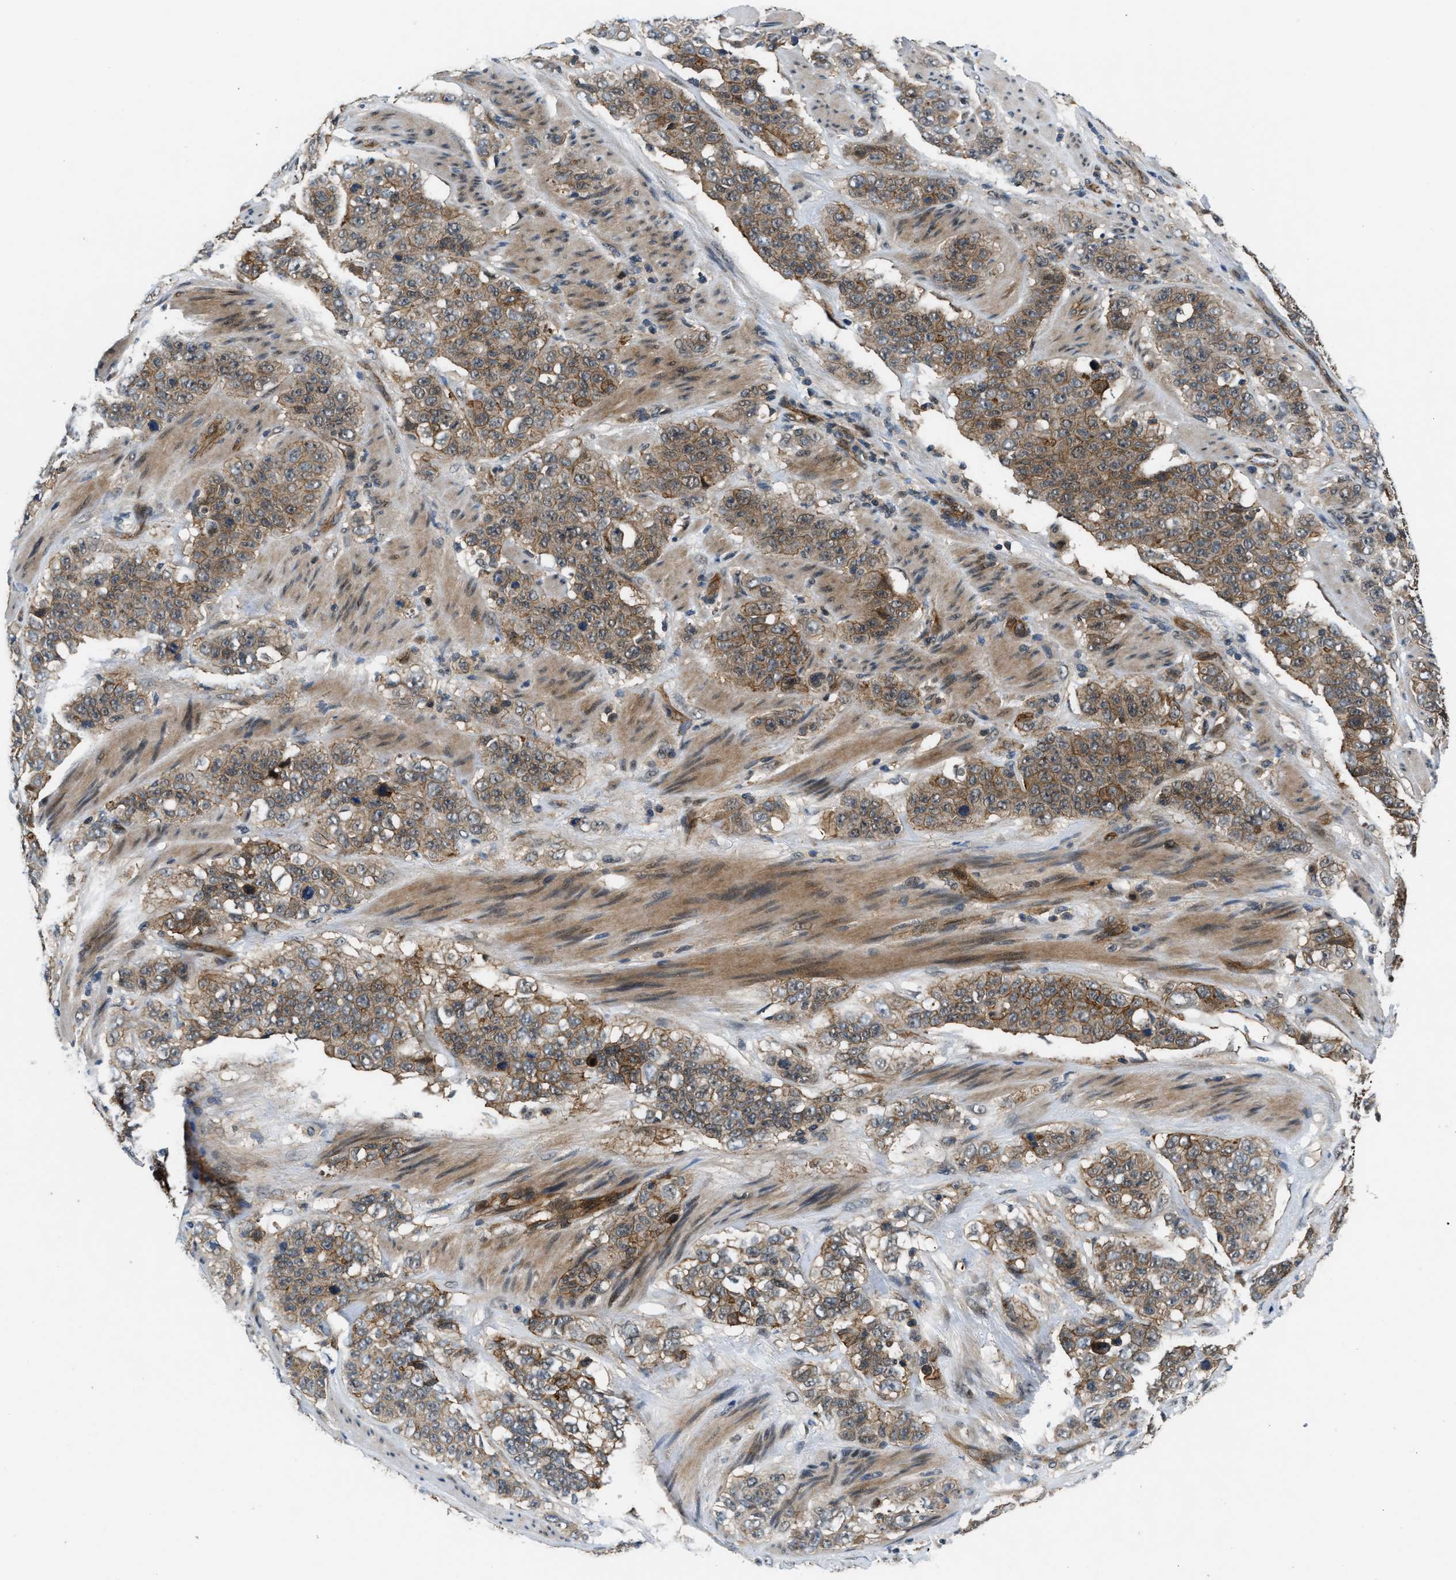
{"staining": {"intensity": "weak", "quantity": ">75%", "location": "cytoplasmic/membranous"}, "tissue": "stomach cancer", "cell_type": "Tumor cells", "image_type": "cancer", "snomed": [{"axis": "morphology", "description": "Adenocarcinoma, NOS"}, {"axis": "topography", "description": "Stomach"}], "caption": "High-power microscopy captured an immunohistochemistry micrograph of adenocarcinoma (stomach), revealing weak cytoplasmic/membranous expression in approximately >75% of tumor cells. The staining was performed using DAB to visualize the protein expression in brown, while the nuclei were stained in blue with hematoxylin (Magnification: 20x).", "gene": "COPS2", "patient": {"sex": "male", "age": 48}}